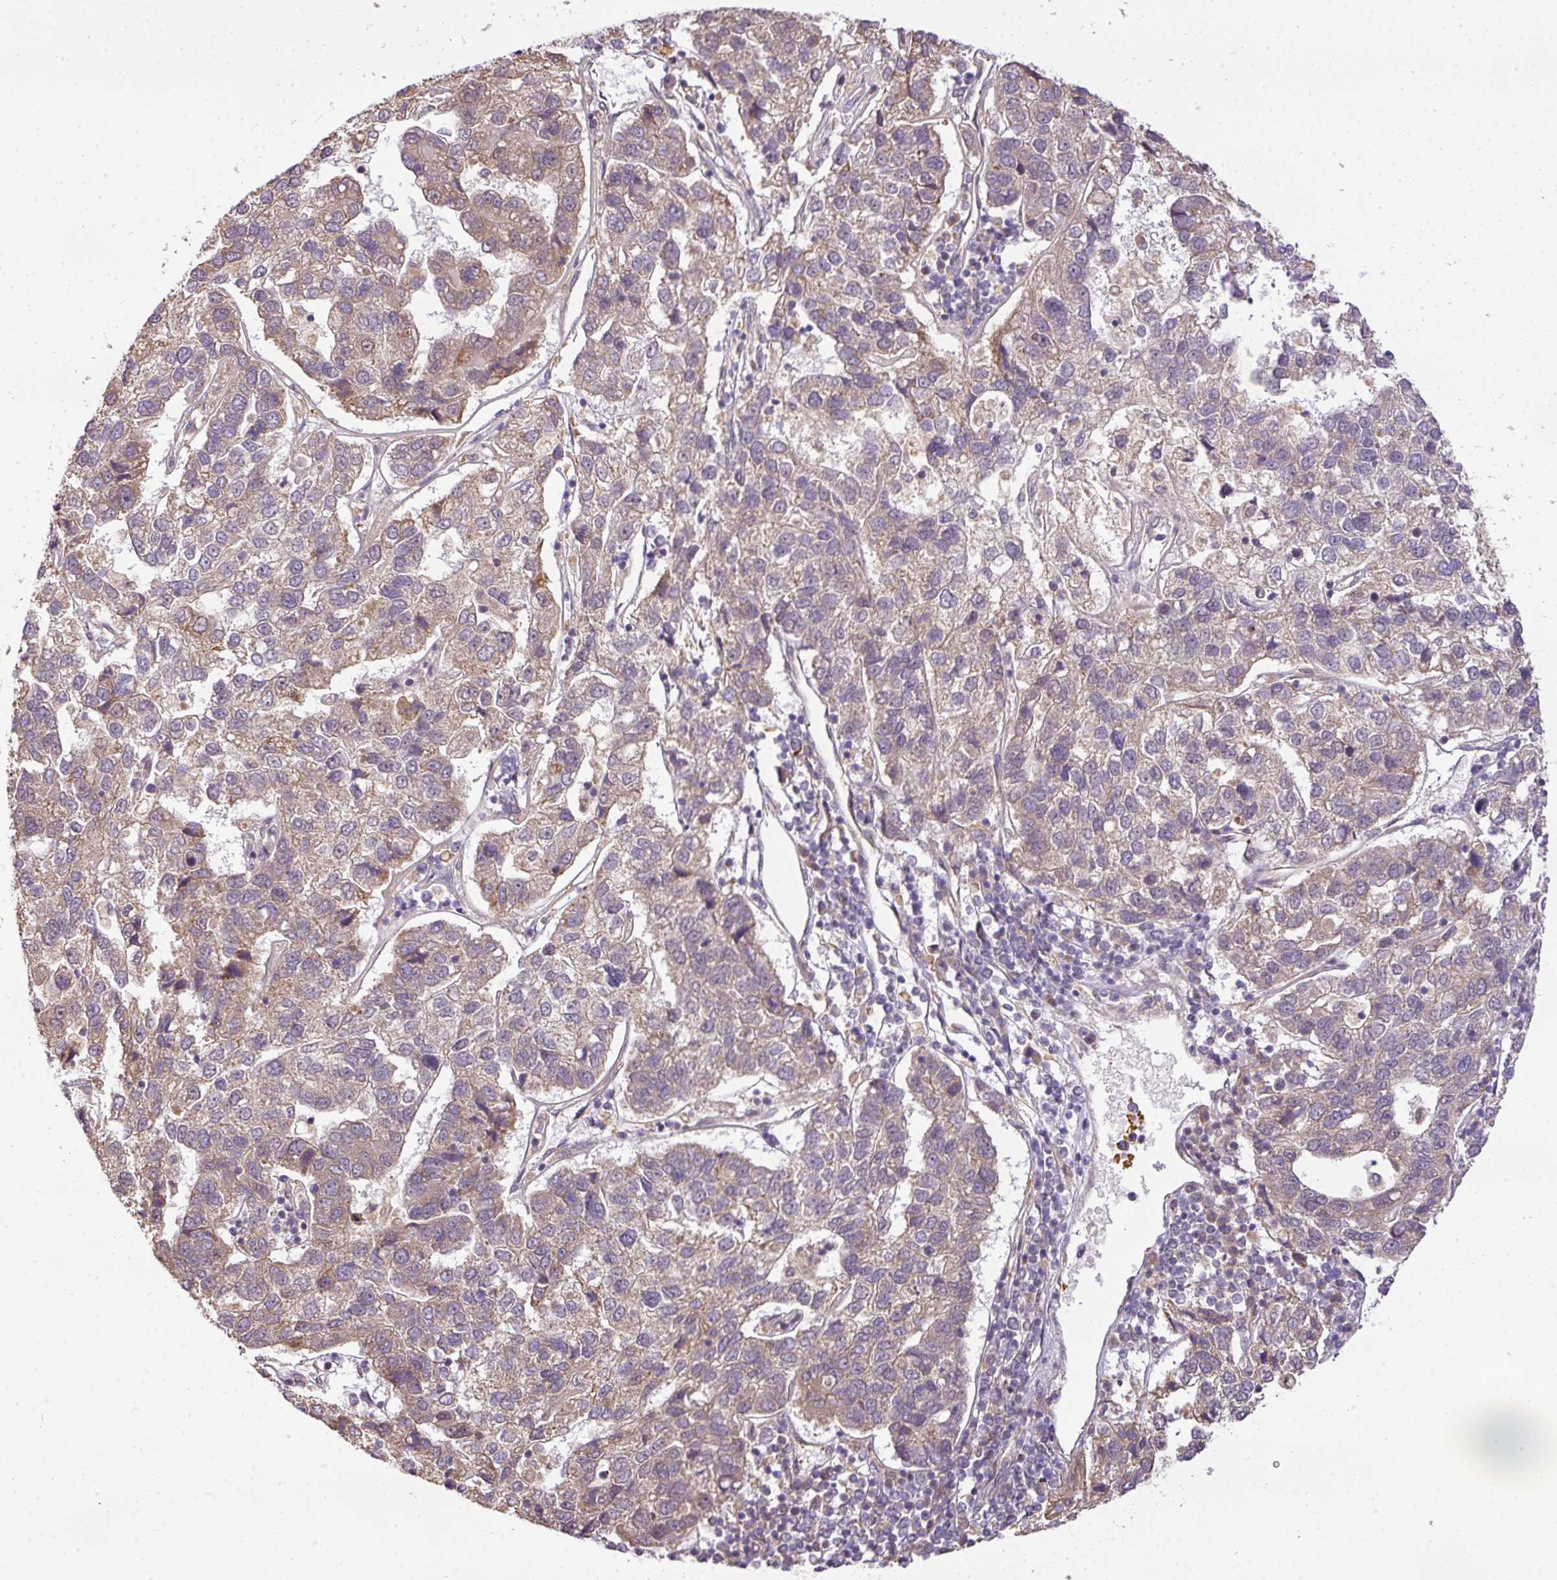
{"staining": {"intensity": "moderate", "quantity": "<25%", "location": "cytoplasmic/membranous"}, "tissue": "pancreatic cancer", "cell_type": "Tumor cells", "image_type": "cancer", "snomed": [{"axis": "morphology", "description": "Adenocarcinoma, NOS"}, {"axis": "topography", "description": "Pancreas"}], "caption": "Moderate cytoplasmic/membranous staining for a protein is appreciated in about <25% of tumor cells of adenocarcinoma (pancreatic) using immunohistochemistry.", "gene": "C1orf226", "patient": {"sex": "female", "age": 61}}